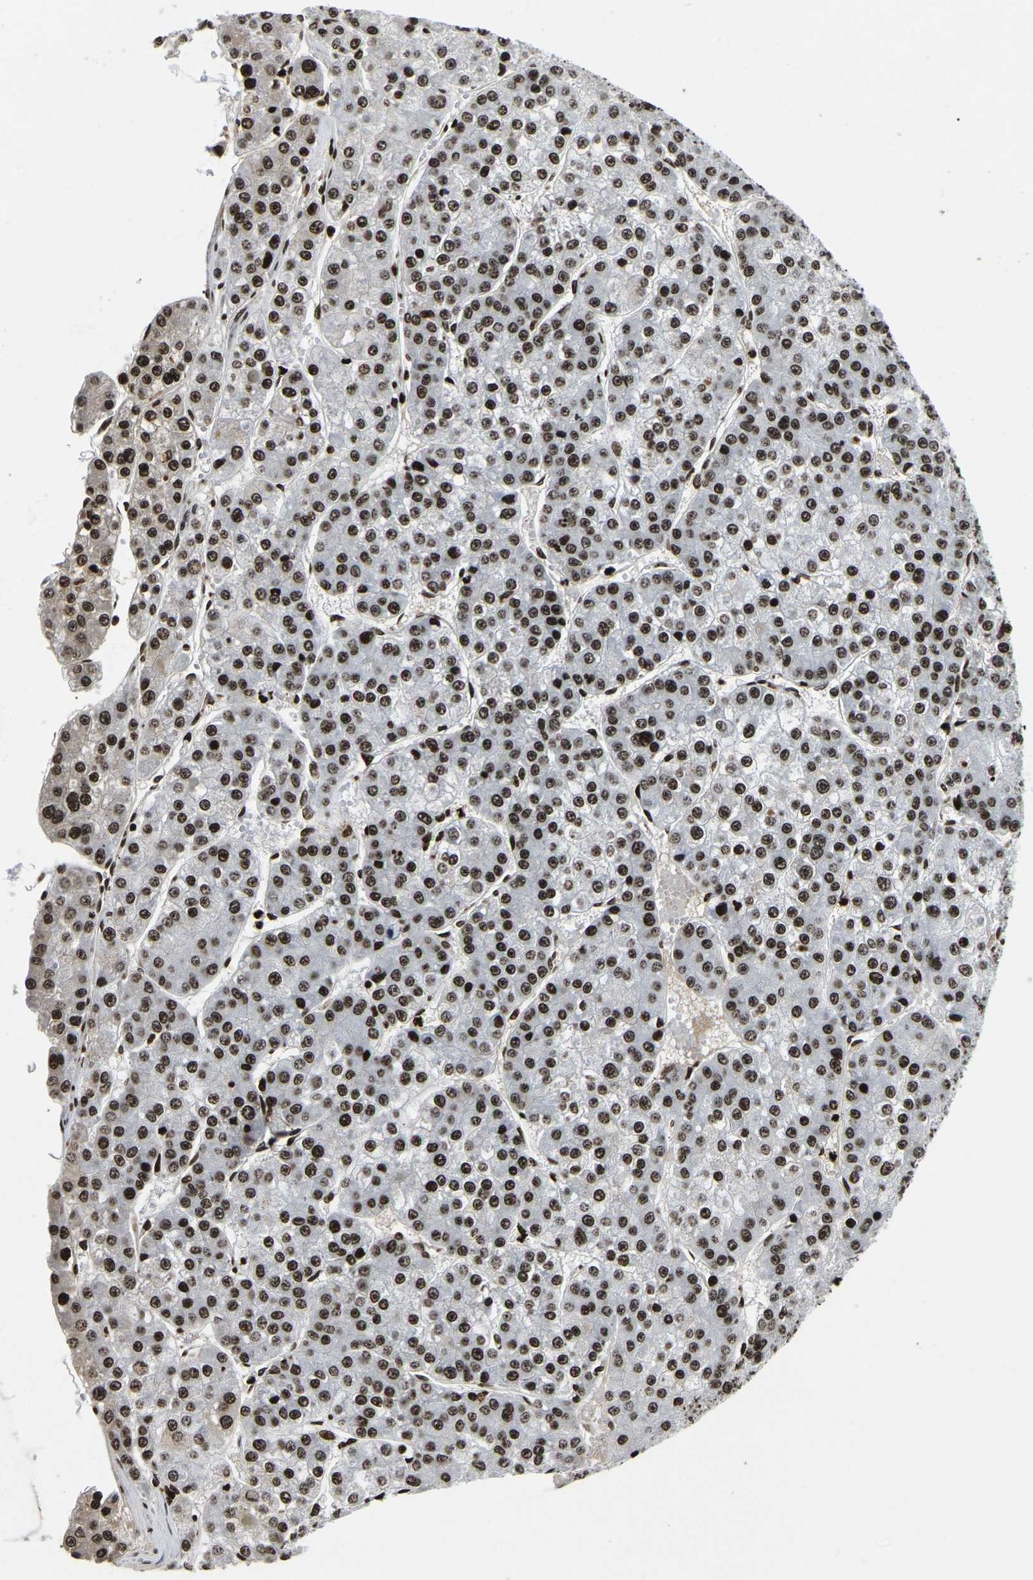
{"staining": {"intensity": "moderate", "quantity": ">75%", "location": "nuclear"}, "tissue": "liver cancer", "cell_type": "Tumor cells", "image_type": "cancer", "snomed": [{"axis": "morphology", "description": "Carcinoma, Hepatocellular, NOS"}, {"axis": "topography", "description": "Liver"}], "caption": "DAB (3,3'-diaminobenzidine) immunohistochemical staining of liver cancer demonstrates moderate nuclear protein expression in about >75% of tumor cells. (DAB (3,3'-diaminobenzidine) IHC, brown staining for protein, blue staining for nuclei).", "gene": "LRRC61", "patient": {"sex": "female", "age": 73}}